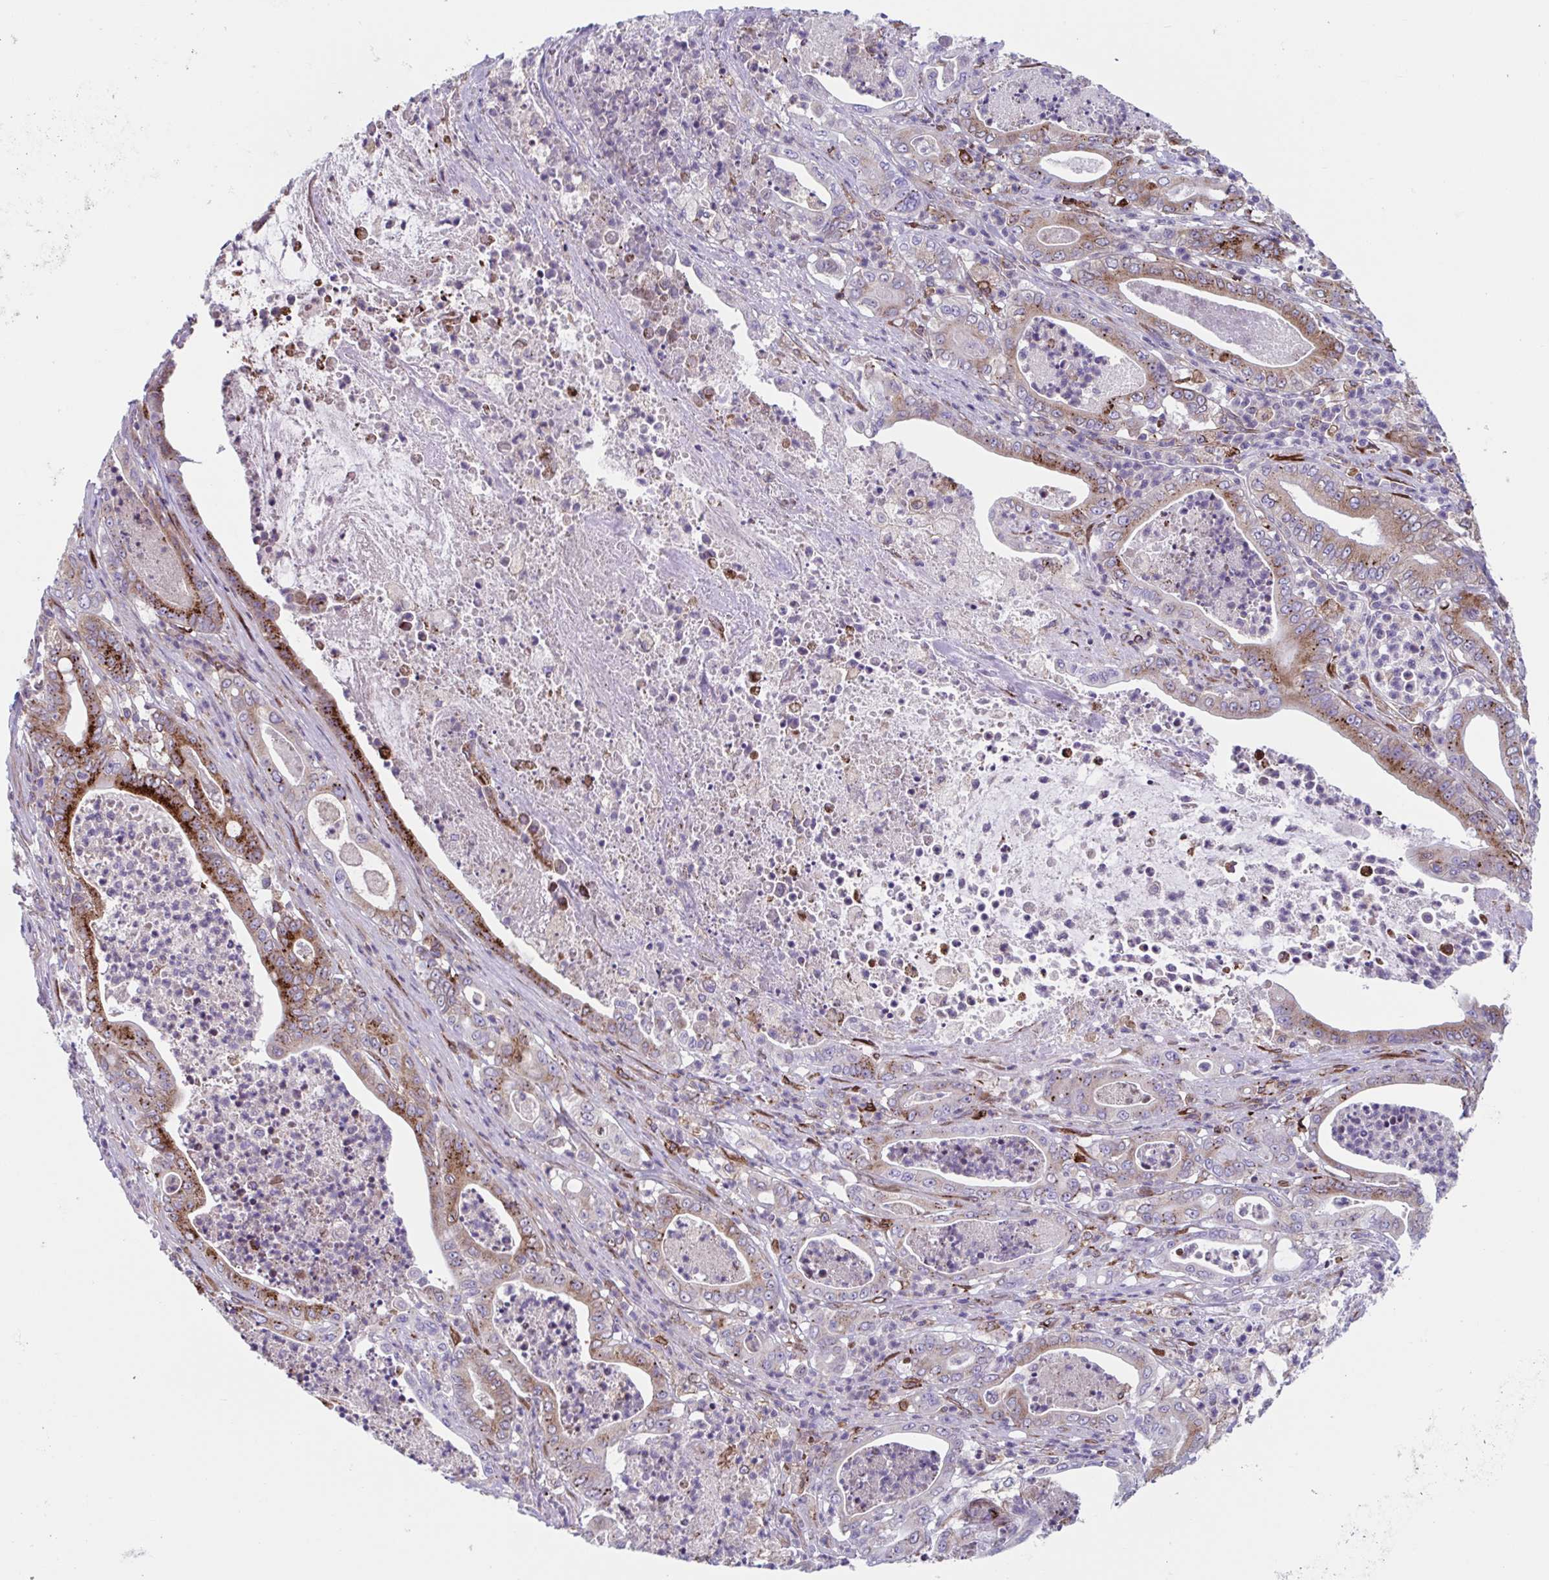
{"staining": {"intensity": "moderate", "quantity": "25%-75%", "location": "cytoplasmic/membranous"}, "tissue": "pancreatic cancer", "cell_type": "Tumor cells", "image_type": "cancer", "snomed": [{"axis": "morphology", "description": "Adenocarcinoma, NOS"}, {"axis": "topography", "description": "Pancreas"}], "caption": "A brown stain shows moderate cytoplasmic/membranous expression of a protein in human pancreatic adenocarcinoma tumor cells.", "gene": "RFK", "patient": {"sex": "male", "age": 71}}